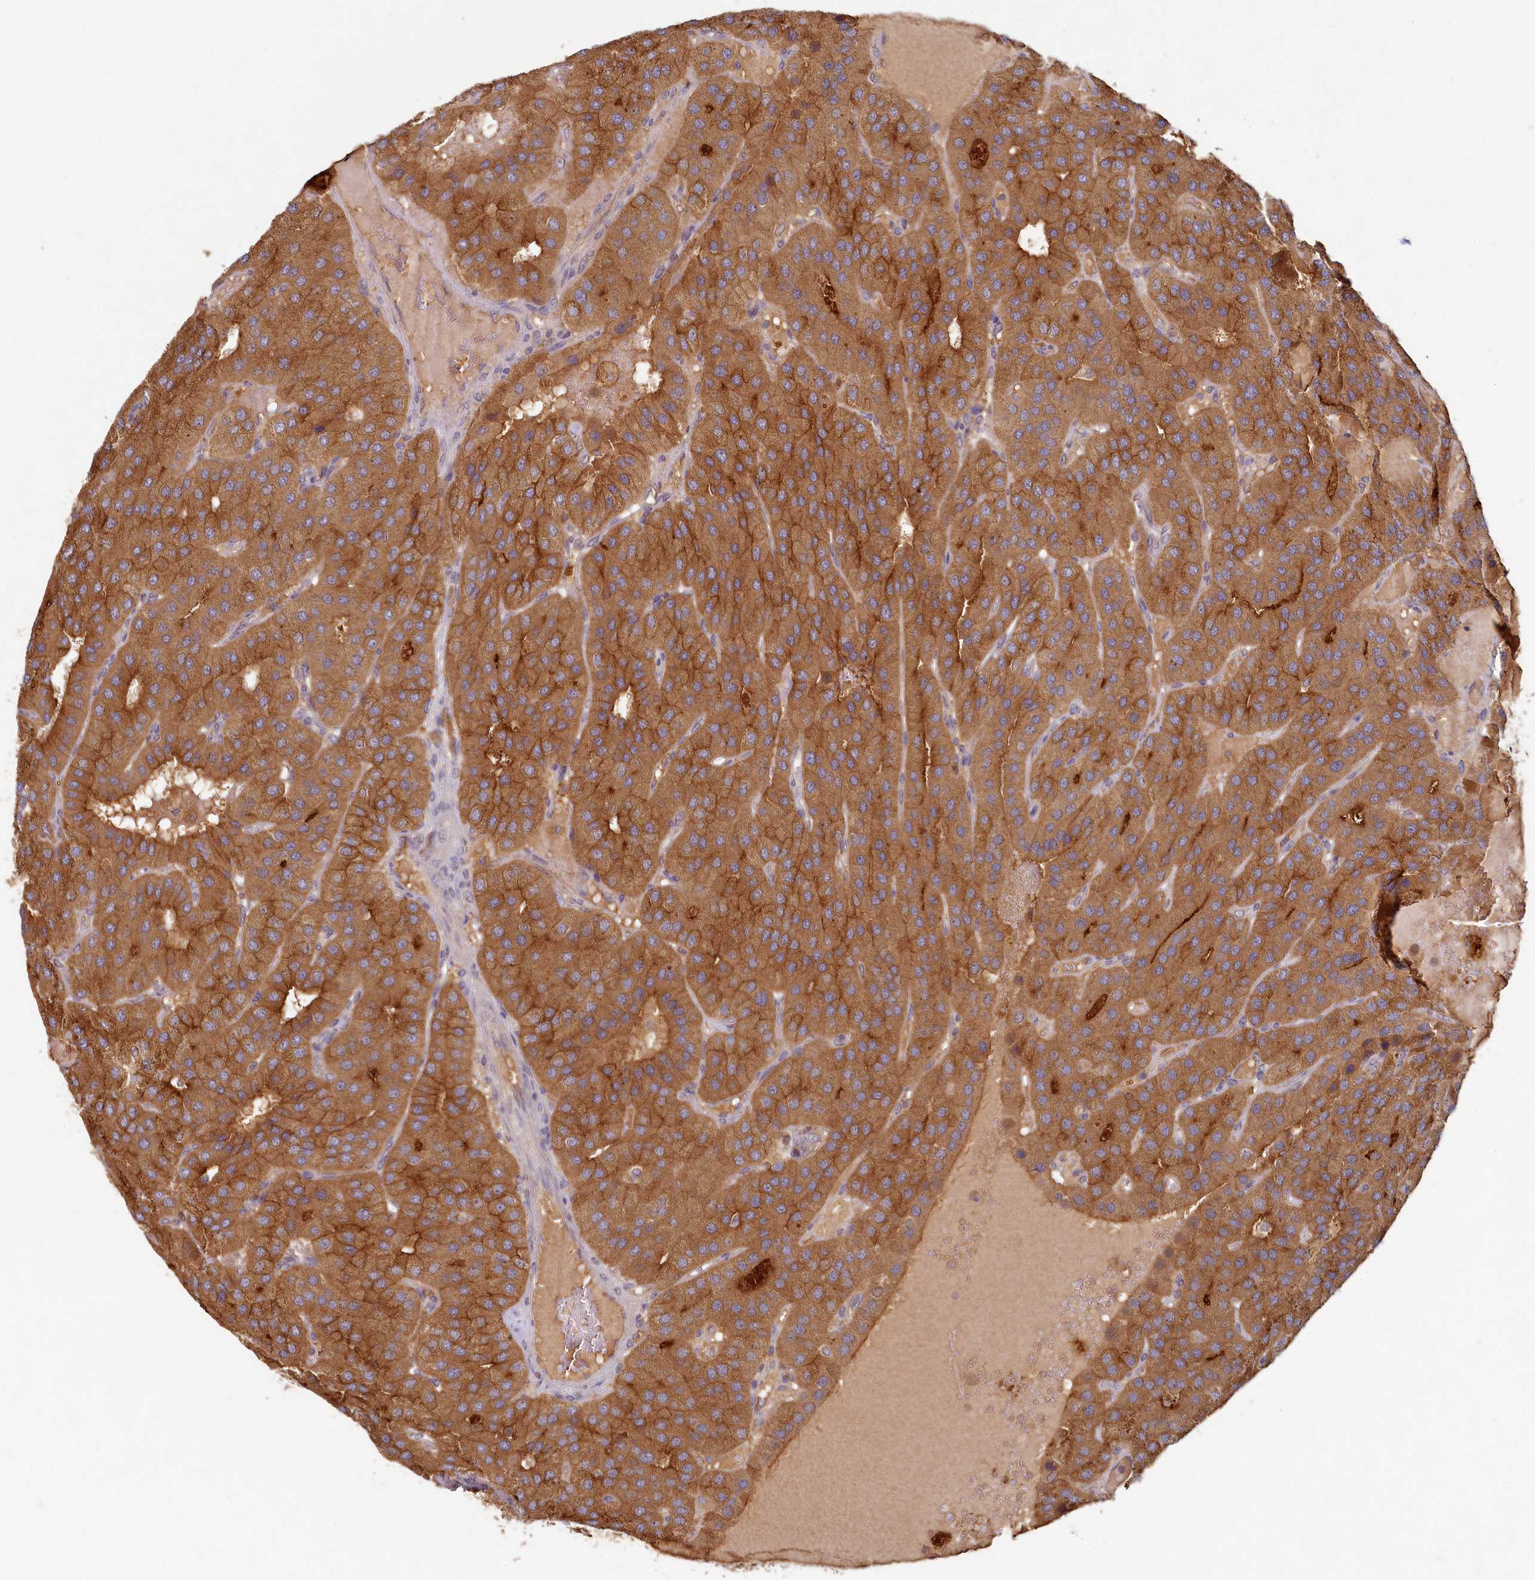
{"staining": {"intensity": "moderate", "quantity": ">75%", "location": "cytoplasmic/membranous"}, "tissue": "parathyroid gland", "cell_type": "Glandular cells", "image_type": "normal", "snomed": [{"axis": "morphology", "description": "Normal tissue, NOS"}, {"axis": "morphology", "description": "Adenoma, NOS"}, {"axis": "topography", "description": "Parathyroid gland"}], "caption": "Glandular cells exhibit medium levels of moderate cytoplasmic/membranous positivity in about >75% of cells in benign parathyroid gland. The staining was performed using DAB (3,3'-diaminobenzidine) to visualize the protein expression in brown, while the nuclei were stained in blue with hematoxylin (Magnification: 20x).", "gene": "HERC3", "patient": {"sex": "female", "age": 86}}